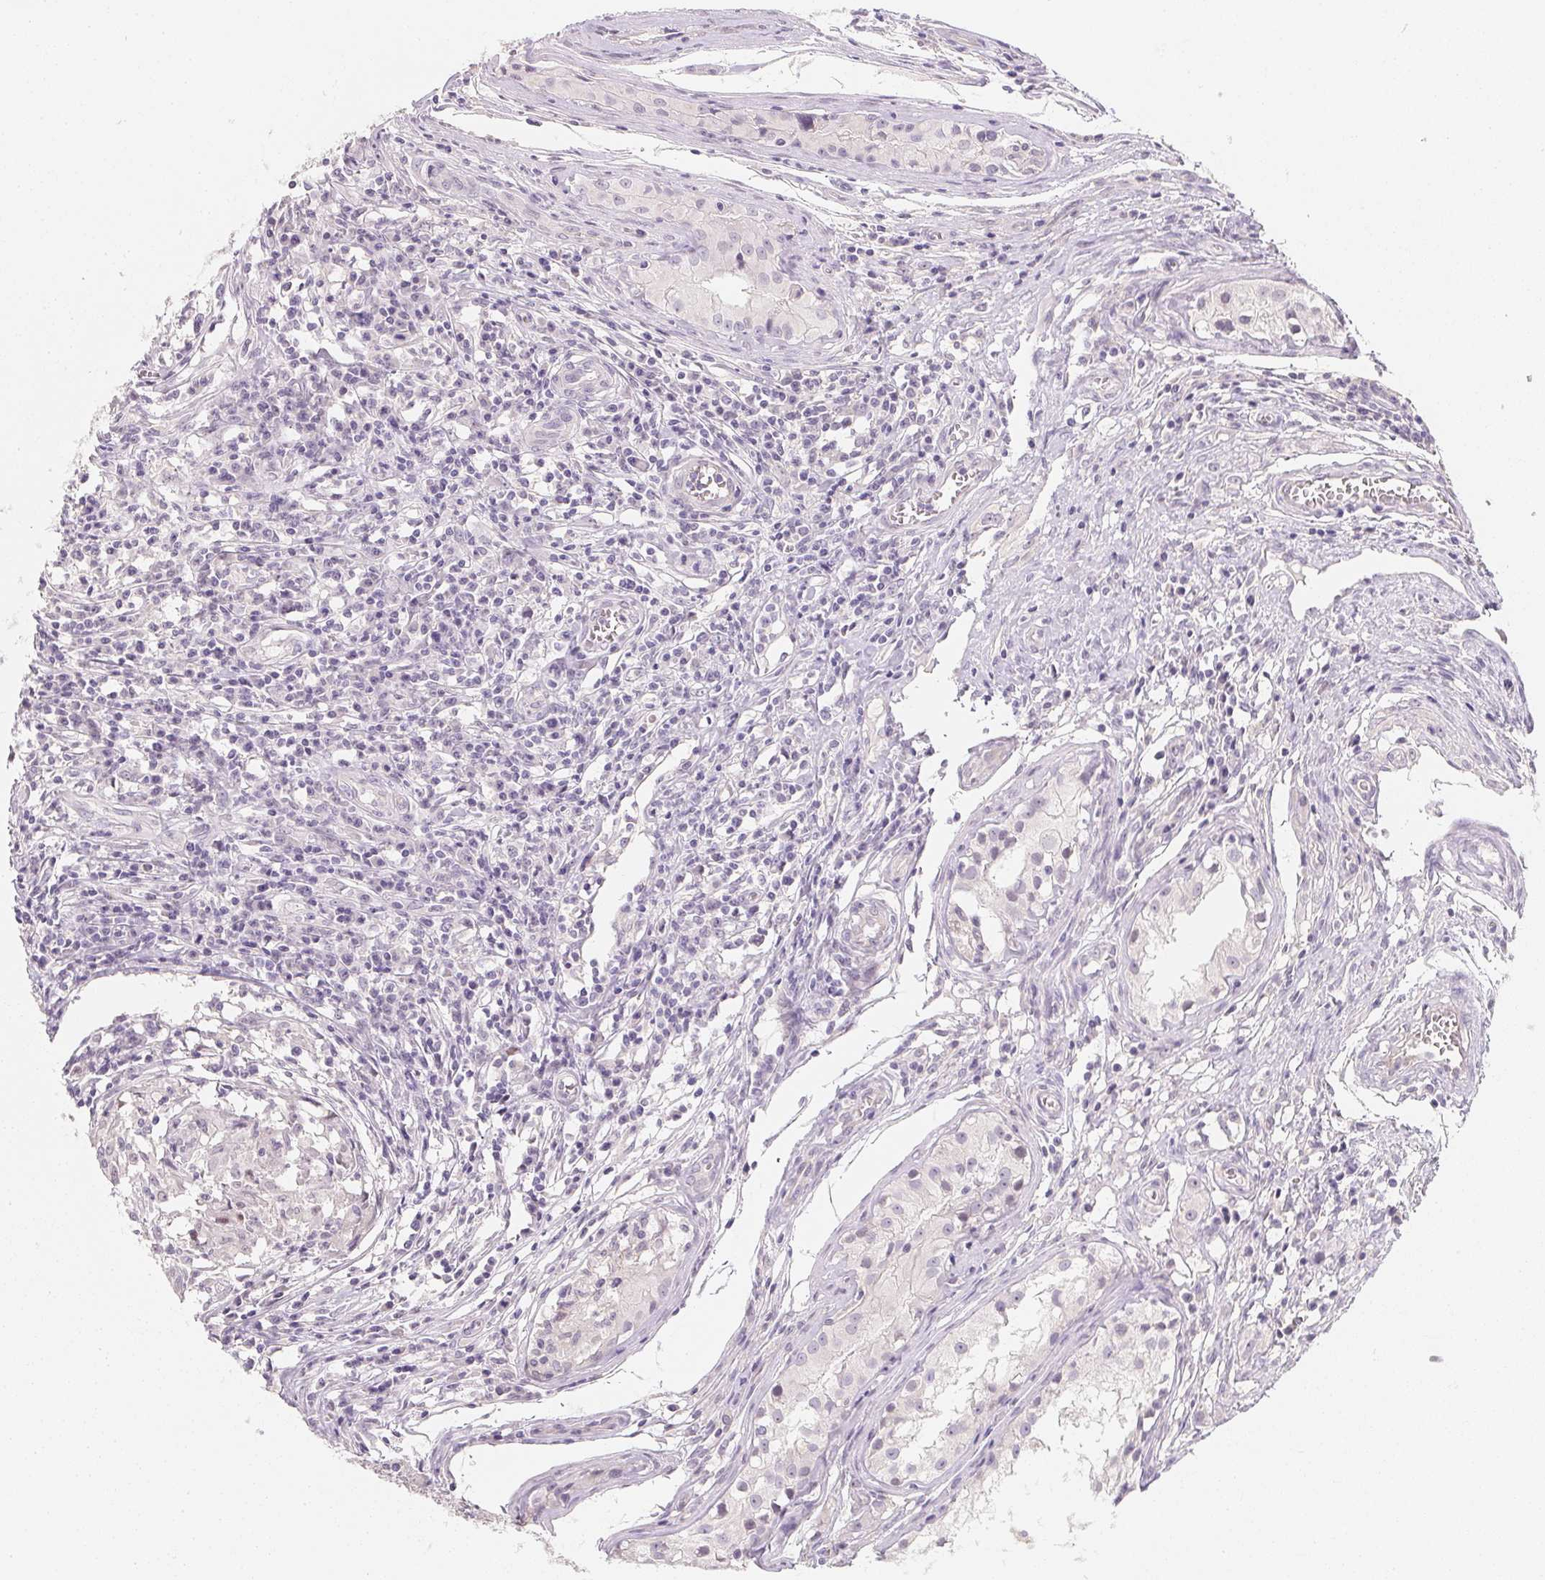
{"staining": {"intensity": "negative", "quantity": "none", "location": "none"}, "tissue": "testis cancer", "cell_type": "Tumor cells", "image_type": "cancer", "snomed": [{"axis": "morphology", "description": "Carcinoma, Embryonal, NOS"}, {"axis": "topography", "description": "Testis"}], "caption": "The micrograph reveals no significant expression in tumor cells of embryonal carcinoma (testis).", "gene": "ZBBX", "patient": {"sex": "male", "age": 22}}